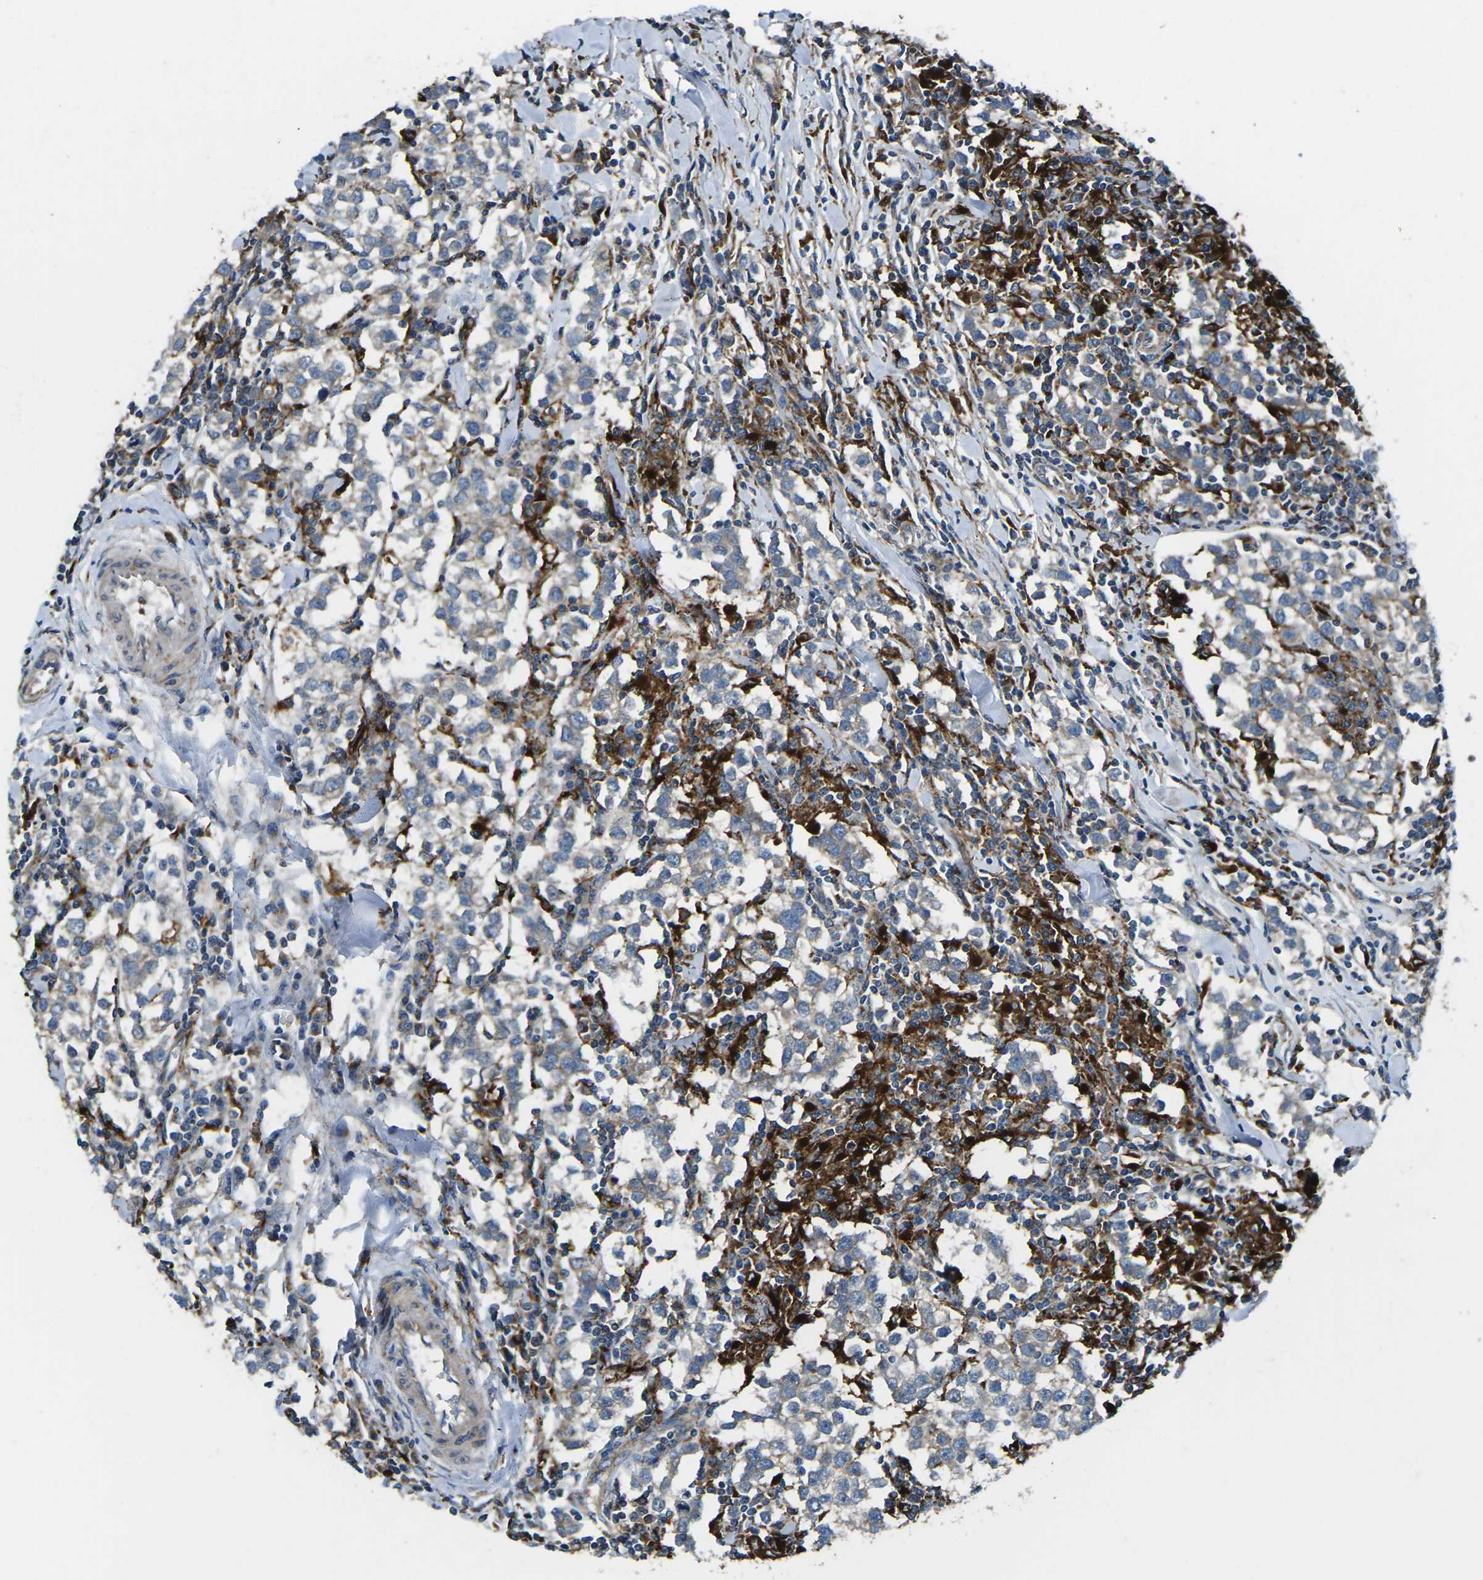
{"staining": {"intensity": "weak", "quantity": "25%-75%", "location": "cytoplasmic/membranous"}, "tissue": "testis cancer", "cell_type": "Tumor cells", "image_type": "cancer", "snomed": [{"axis": "morphology", "description": "Seminoma, NOS"}, {"axis": "morphology", "description": "Carcinoma, Embryonal, NOS"}, {"axis": "topography", "description": "Testis"}], "caption": "A photomicrograph showing weak cytoplasmic/membranous staining in about 25%-75% of tumor cells in testis cancer (embryonal carcinoma), as visualized by brown immunohistochemical staining.", "gene": "CDK17", "patient": {"sex": "male", "age": 36}}